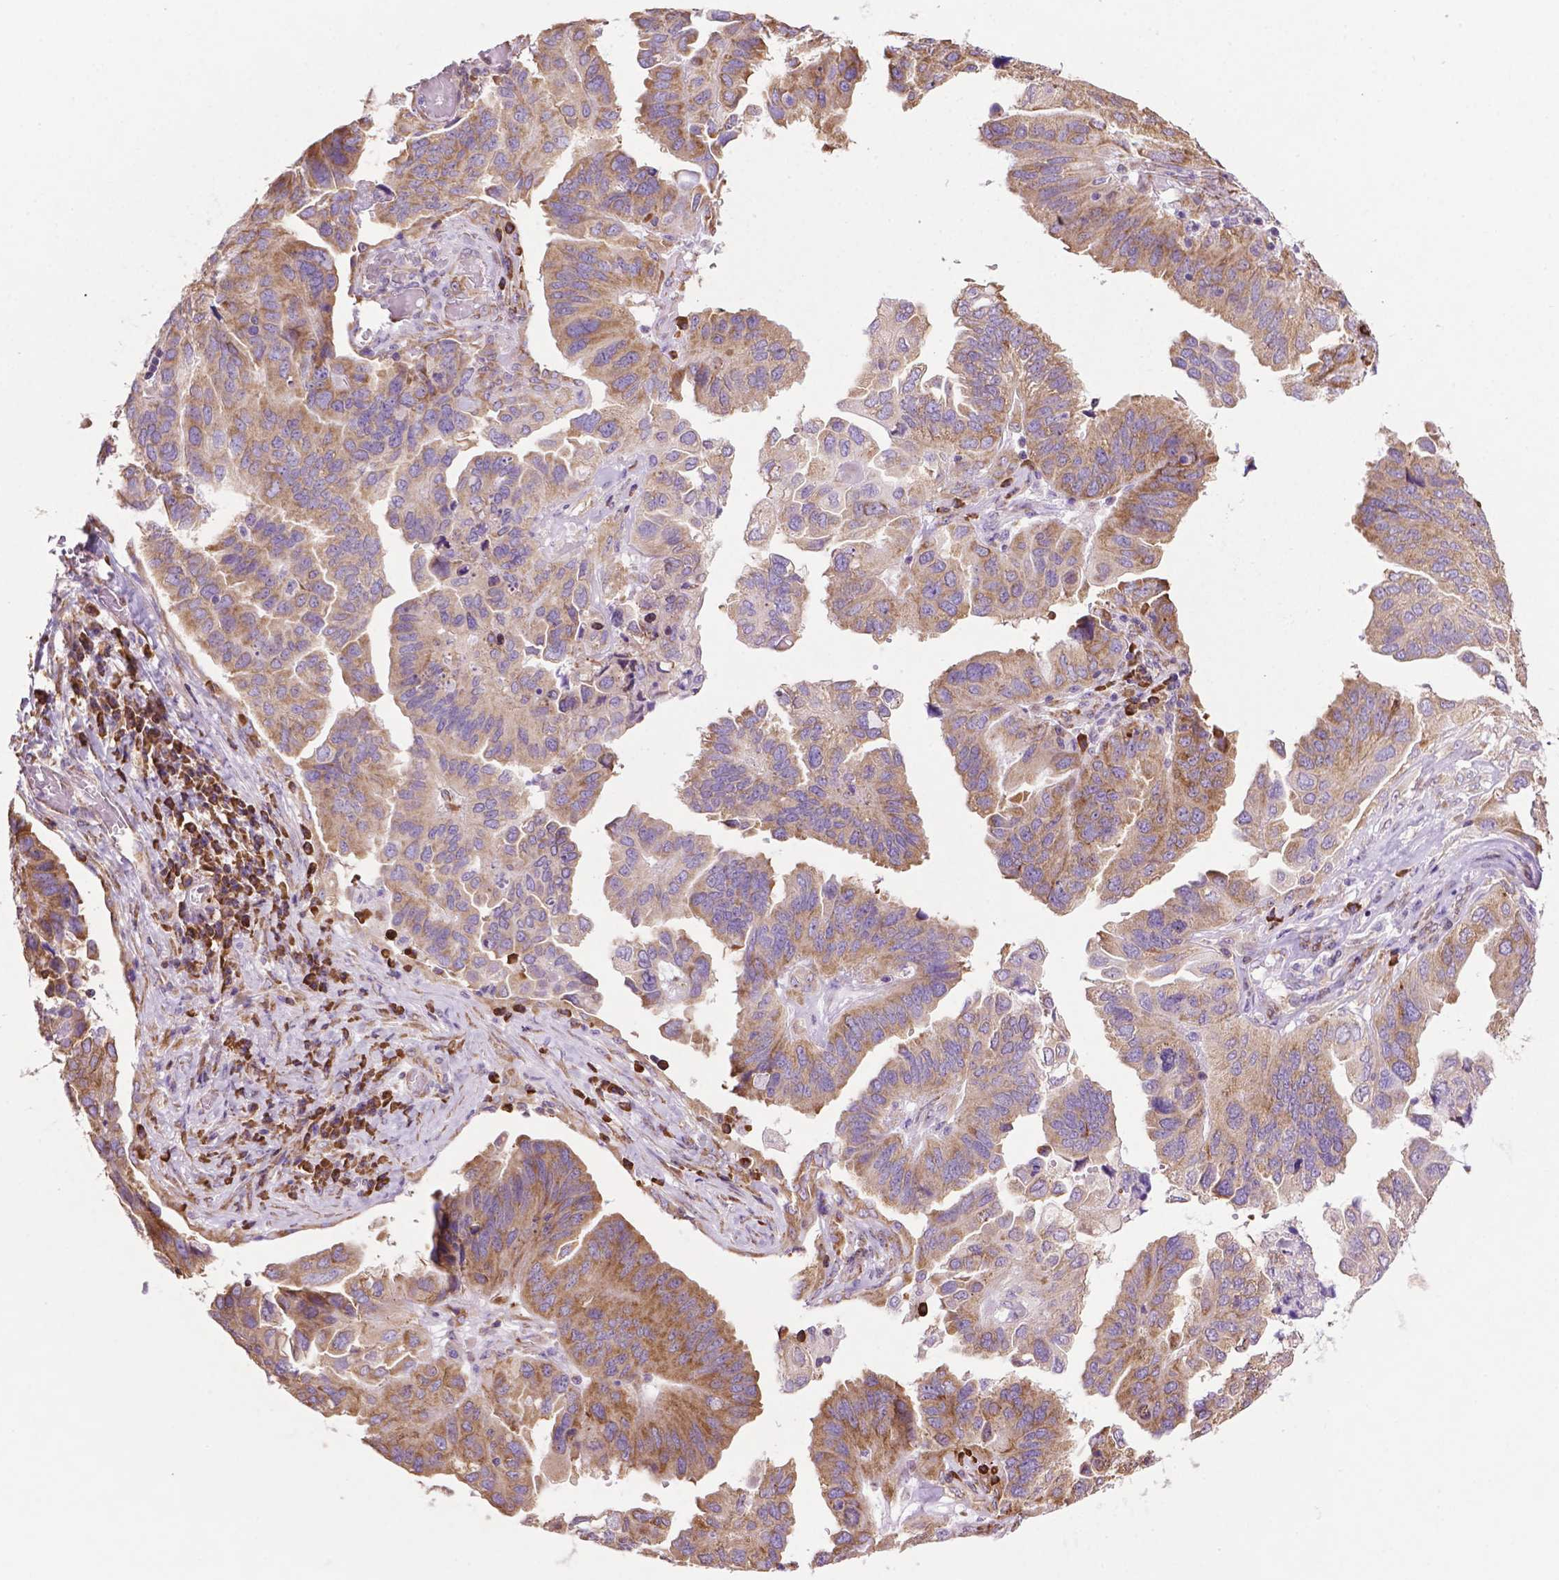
{"staining": {"intensity": "moderate", "quantity": ">75%", "location": "cytoplasmic/membranous"}, "tissue": "ovarian cancer", "cell_type": "Tumor cells", "image_type": "cancer", "snomed": [{"axis": "morphology", "description": "Cystadenocarcinoma, serous, NOS"}, {"axis": "topography", "description": "Ovary"}], "caption": "Protein expression analysis of human ovarian cancer (serous cystadenocarcinoma) reveals moderate cytoplasmic/membranous staining in about >75% of tumor cells.", "gene": "RPL29", "patient": {"sex": "female", "age": 79}}